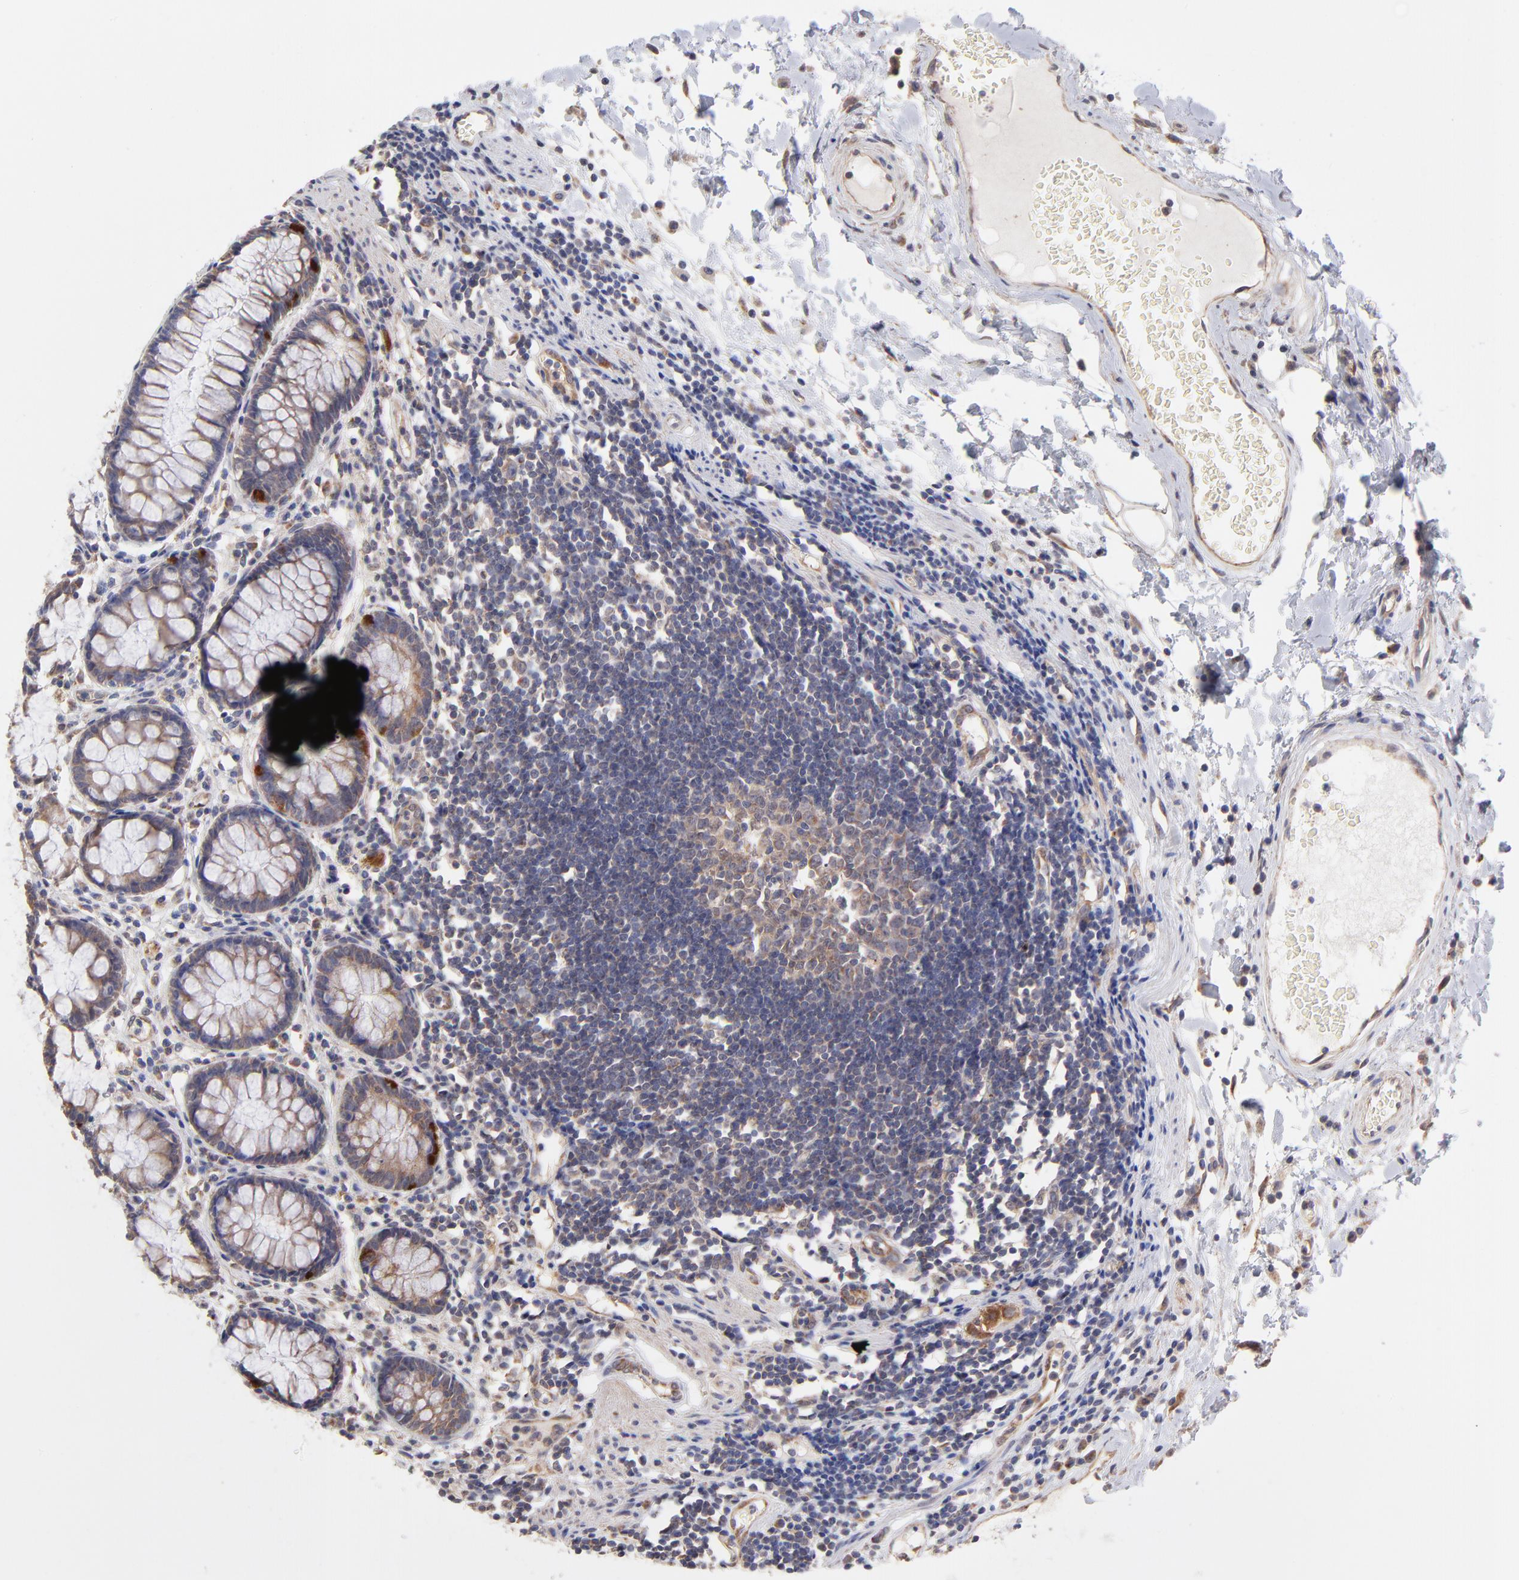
{"staining": {"intensity": "strong", "quantity": "<25%", "location": "cytoplasmic/membranous"}, "tissue": "rectum", "cell_type": "Glandular cells", "image_type": "normal", "snomed": [{"axis": "morphology", "description": "Normal tissue, NOS"}, {"axis": "topography", "description": "Rectum"}], "caption": "Glandular cells reveal medium levels of strong cytoplasmic/membranous staining in approximately <25% of cells in unremarkable human rectum. (Brightfield microscopy of DAB IHC at high magnification).", "gene": "UBE2H", "patient": {"sex": "female", "age": 66}}